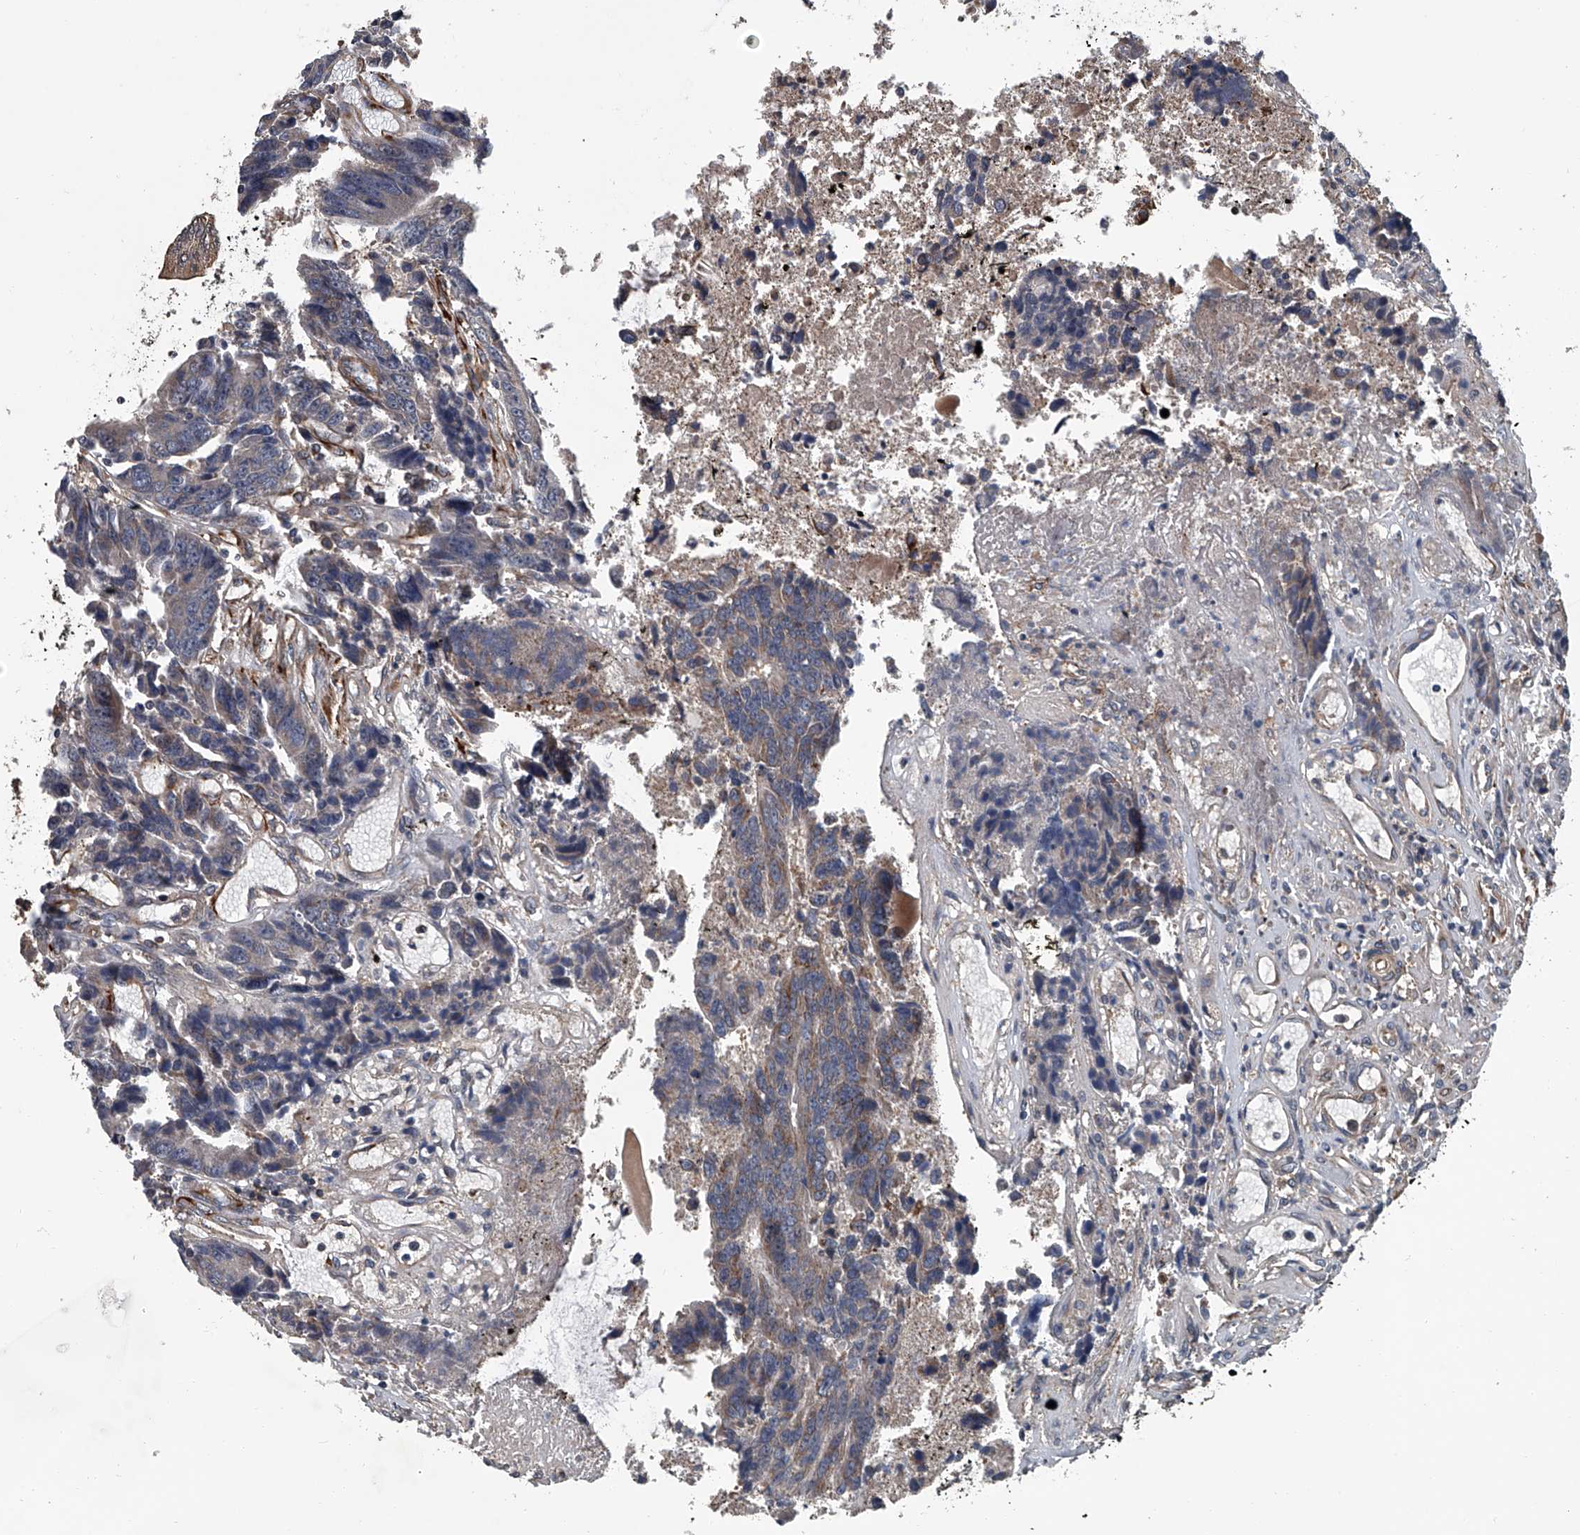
{"staining": {"intensity": "weak", "quantity": "<25%", "location": "cytoplasmic/membranous"}, "tissue": "colorectal cancer", "cell_type": "Tumor cells", "image_type": "cancer", "snomed": [{"axis": "morphology", "description": "Adenocarcinoma, NOS"}, {"axis": "topography", "description": "Rectum"}], "caption": "A histopathology image of colorectal adenocarcinoma stained for a protein exhibits no brown staining in tumor cells.", "gene": "LDLRAD2", "patient": {"sex": "male", "age": 84}}